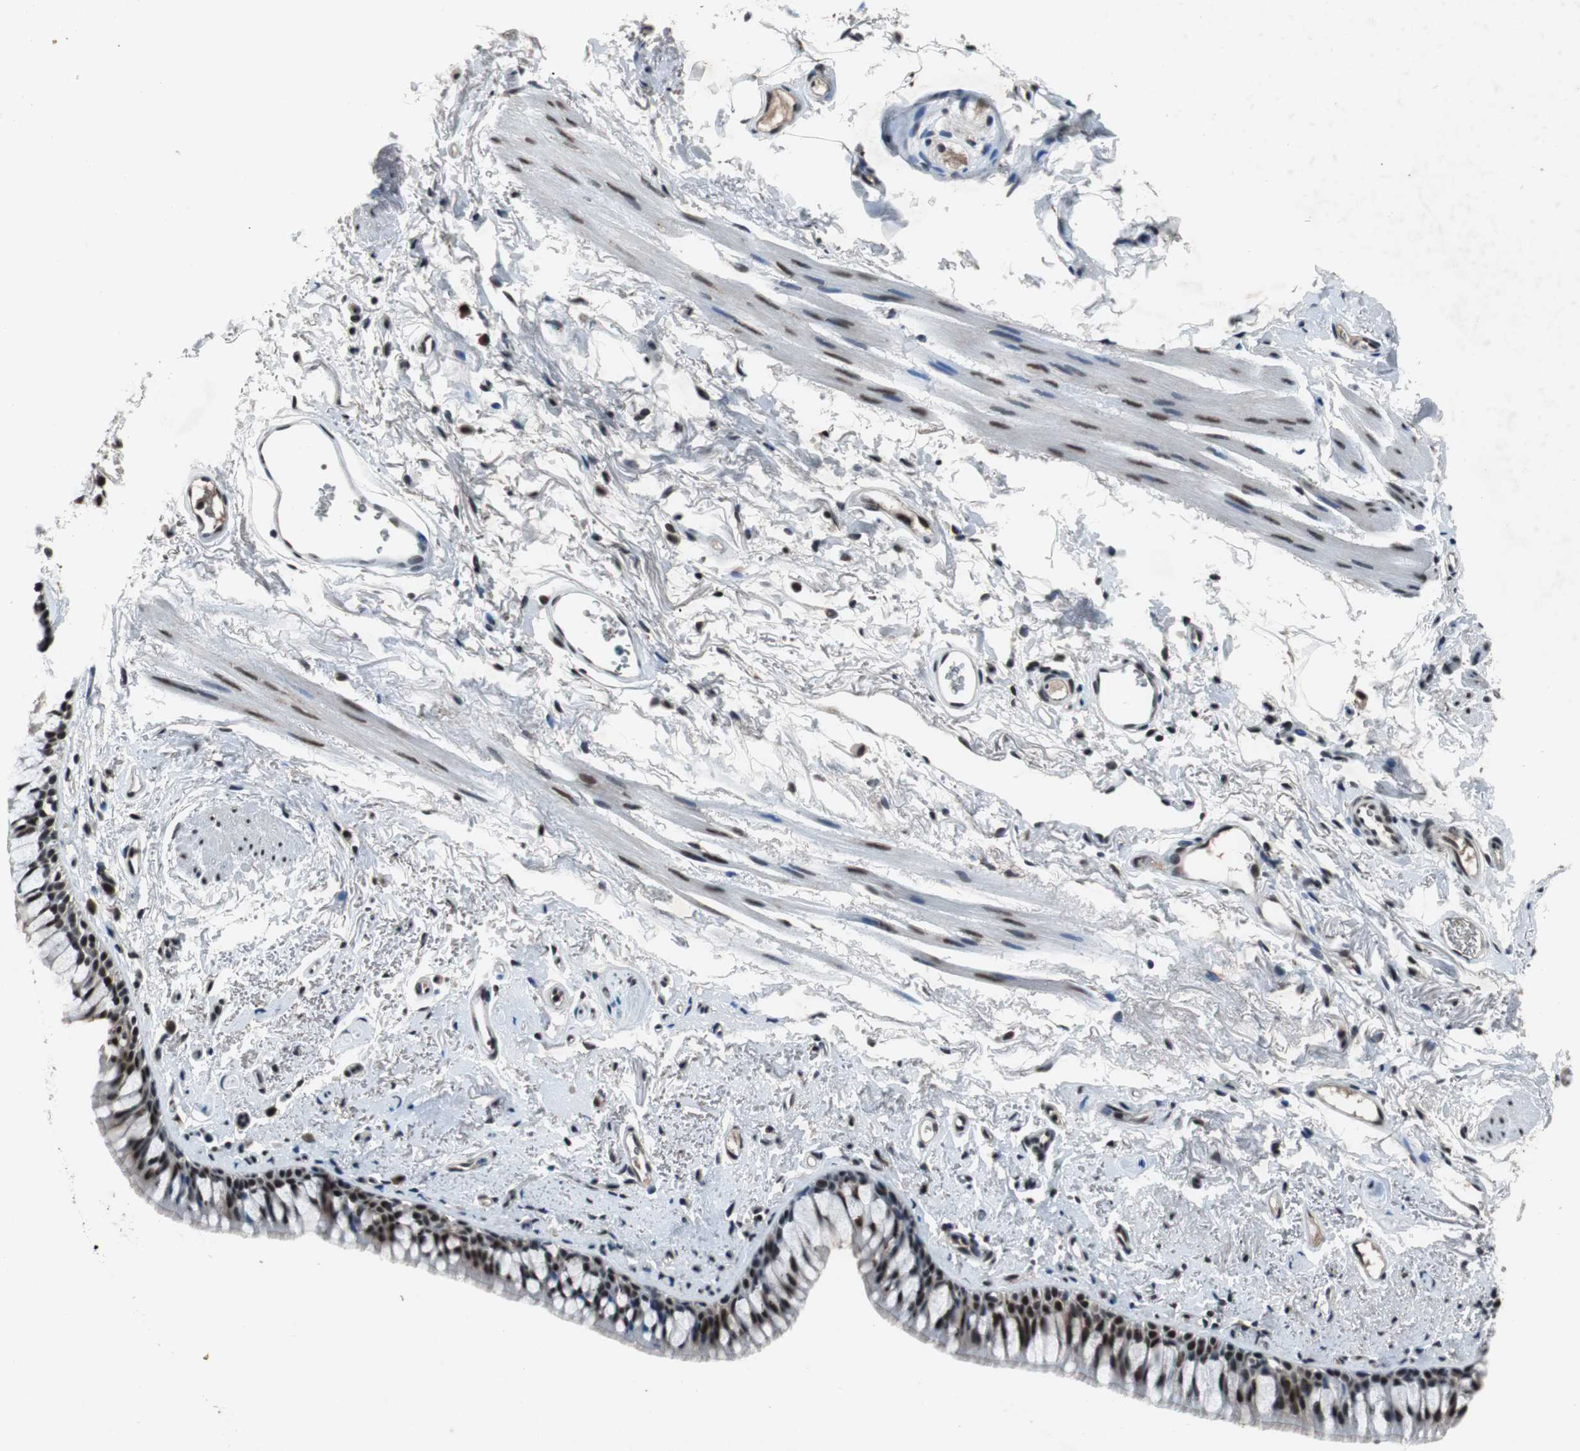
{"staining": {"intensity": "strong", "quantity": ">75%", "location": "nuclear"}, "tissue": "bronchus", "cell_type": "Respiratory epithelial cells", "image_type": "normal", "snomed": [{"axis": "morphology", "description": "Normal tissue, NOS"}, {"axis": "topography", "description": "Bronchus"}], "caption": "Protein staining exhibits strong nuclear expression in approximately >75% of respiratory epithelial cells in normal bronchus.", "gene": "USP28", "patient": {"sex": "female", "age": 73}}